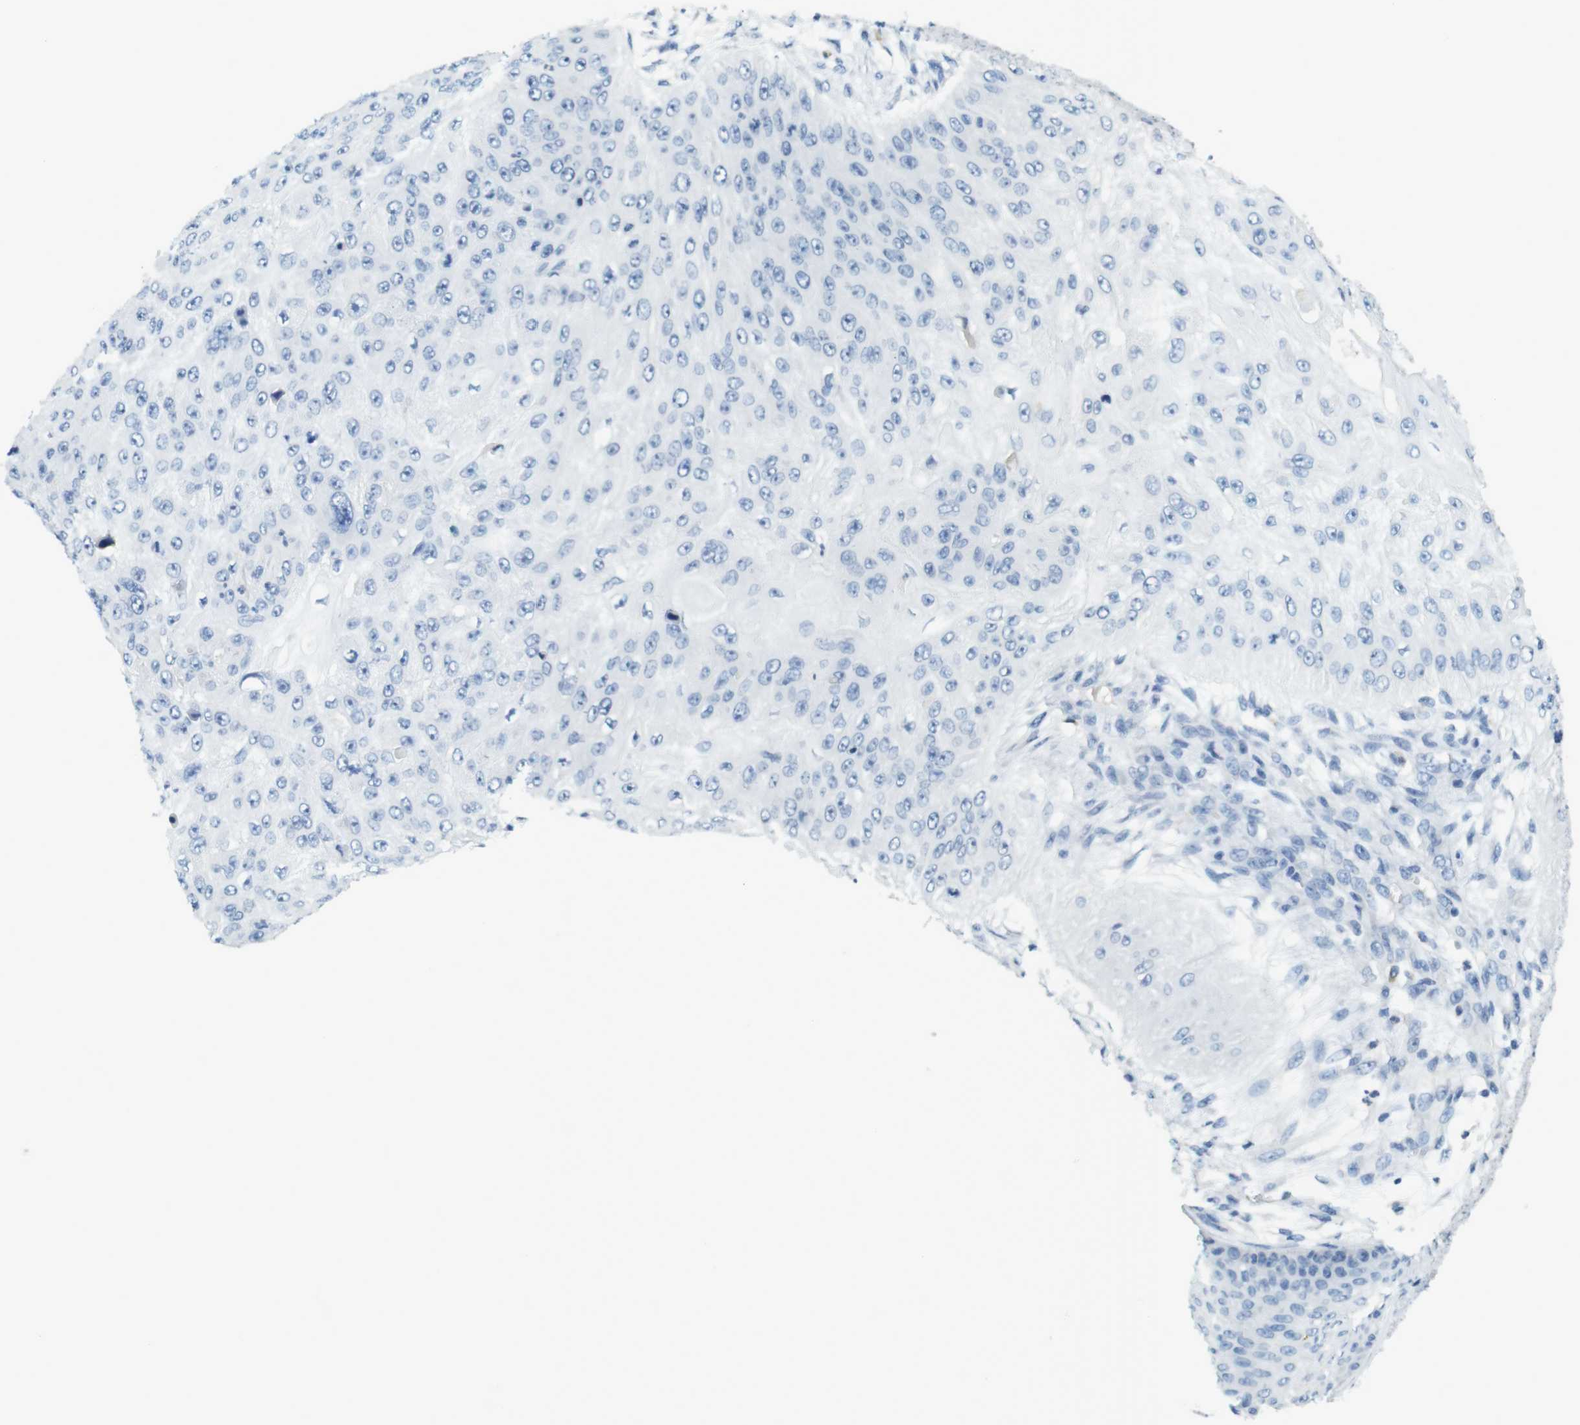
{"staining": {"intensity": "negative", "quantity": "none", "location": "none"}, "tissue": "skin cancer", "cell_type": "Tumor cells", "image_type": "cancer", "snomed": [{"axis": "morphology", "description": "Squamous cell carcinoma, NOS"}, {"axis": "topography", "description": "Skin"}], "caption": "Immunohistochemistry (IHC) photomicrograph of human skin cancer stained for a protein (brown), which shows no positivity in tumor cells.", "gene": "LRRK2", "patient": {"sex": "female", "age": 80}}